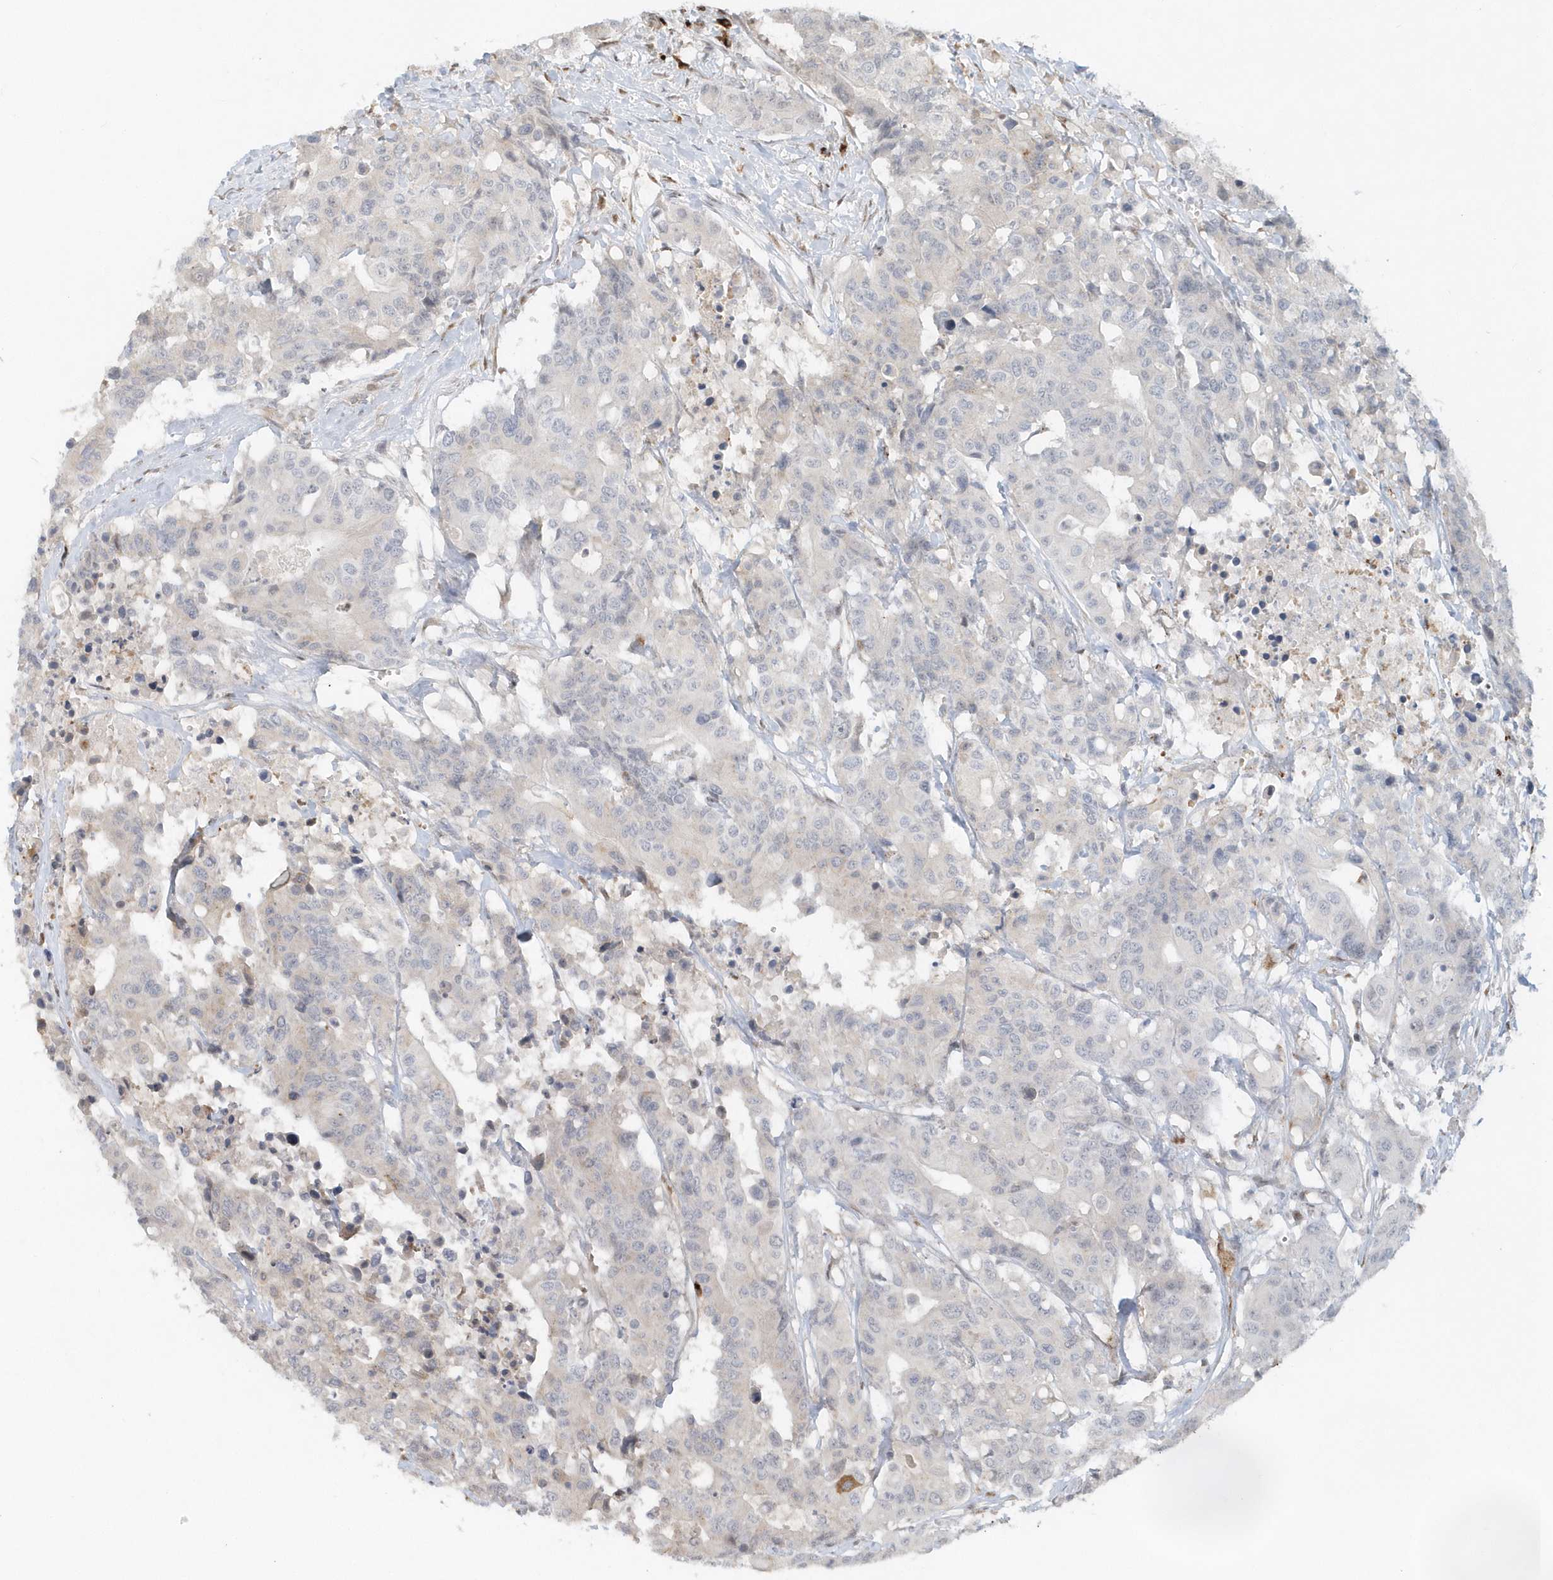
{"staining": {"intensity": "negative", "quantity": "none", "location": "none"}, "tissue": "colorectal cancer", "cell_type": "Tumor cells", "image_type": "cancer", "snomed": [{"axis": "morphology", "description": "Adenocarcinoma, NOS"}, {"axis": "topography", "description": "Colon"}], "caption": "This is an IHC photomicrograph of human adenocarcinoma (colorectal). There is no expression in tumor cells.", "gene": "DHFR", "patient": {"sex": "male", "age": 77}}